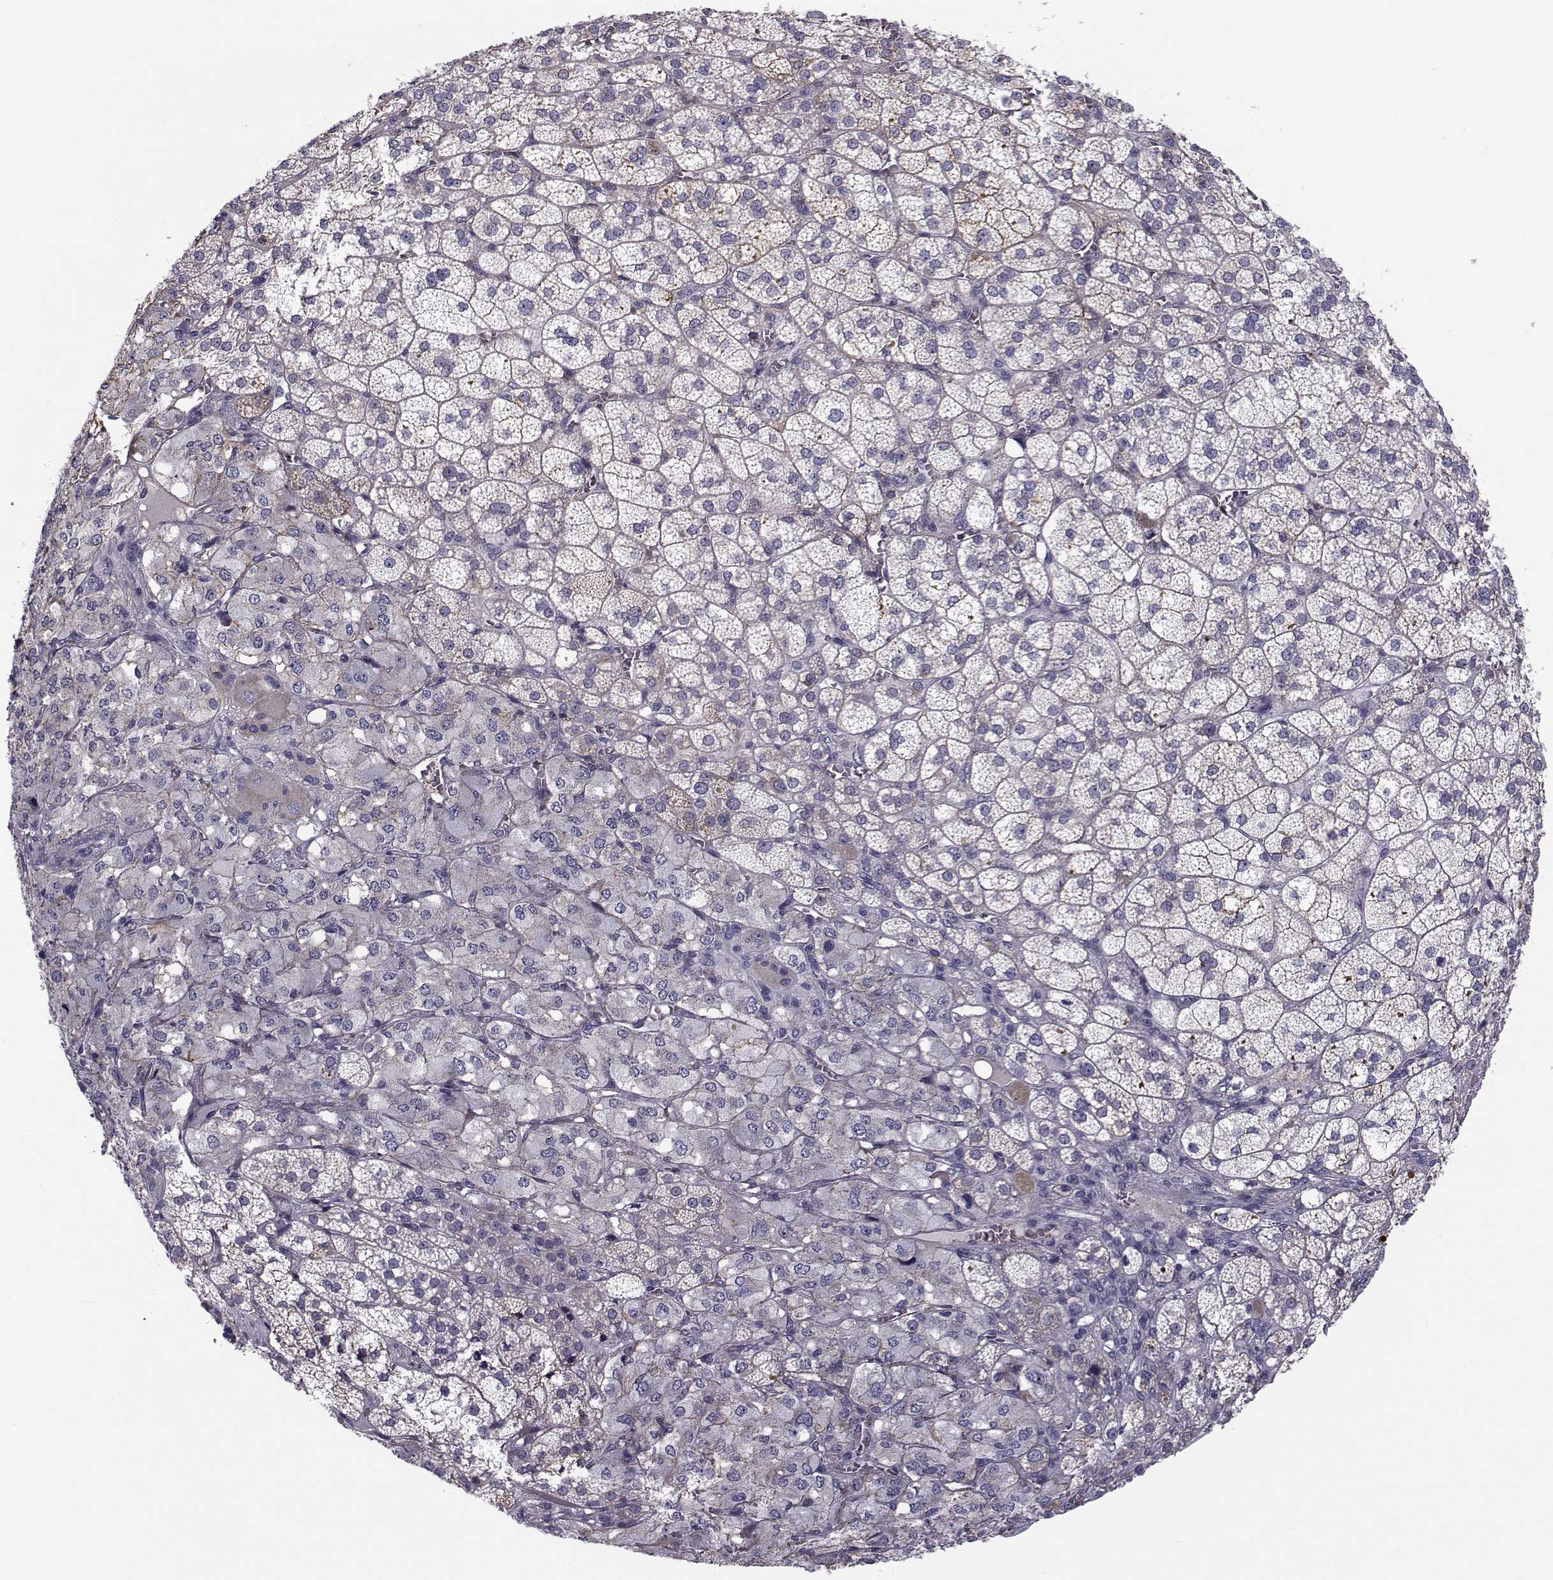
{"staining": {"intensity": "negative", "quantity": "none", "location": "none"}, "tissue": "adrenal gland", "cell_type": "Glandular cells", "image_type": "normal", "snomed": [{"axis": "morphology", "description": "Normal tissue, NOS"}, {"axis": "topography", "description": "Adrenal gland"}], "caption": "The photomicrograph exhibits no significant expression in glandular cells of adrenal gland.", "gene": "LRRC27", "patient": {"sex": "female", "age": 60}}